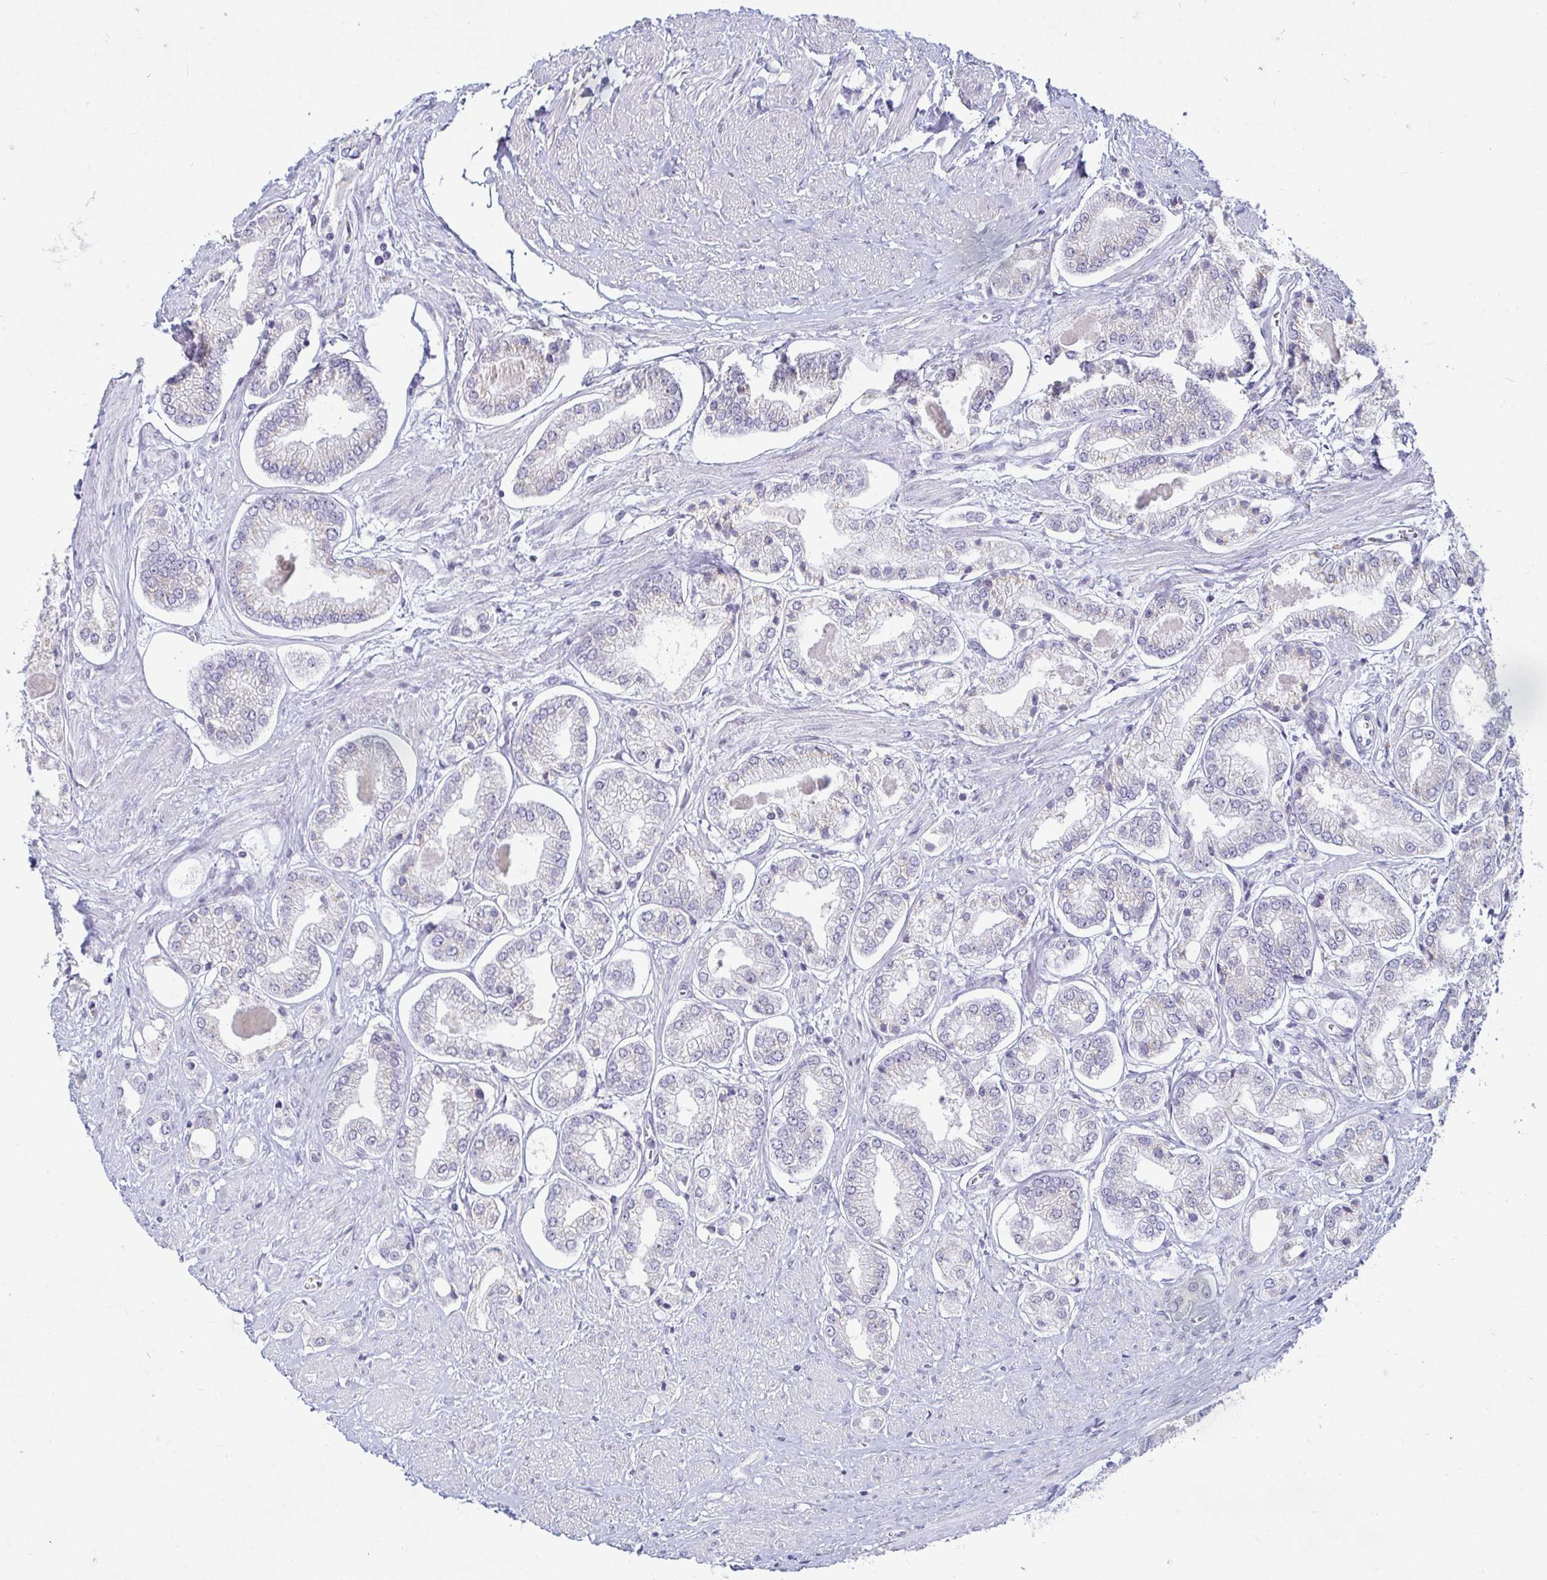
{"staining": {"intensity": "negative", "quantity": "none", "location": "none"}, "tissue": "prostate cancer", "cell_type": "Tumor cells", "image_type": "cancer", "snomed": [{"axis": "morphology", "description": "Adenocarcinoma, Low grade"}, {"axis": "topography", "description": "Prostate"}], "caption": "Immunohistochemistry (IHC) of human adenocarcinoma (low-grade) (prostate) exhibits no expression in tumor cells. Brightfield microscopy of immunohistochemistry stained with DAB (3,3'-diaminobenzidine) (brown) and hematoxylin (blue), captured at high magnification.", "gene": "CR2", "patient": {"sex": "male", "age": 69}}